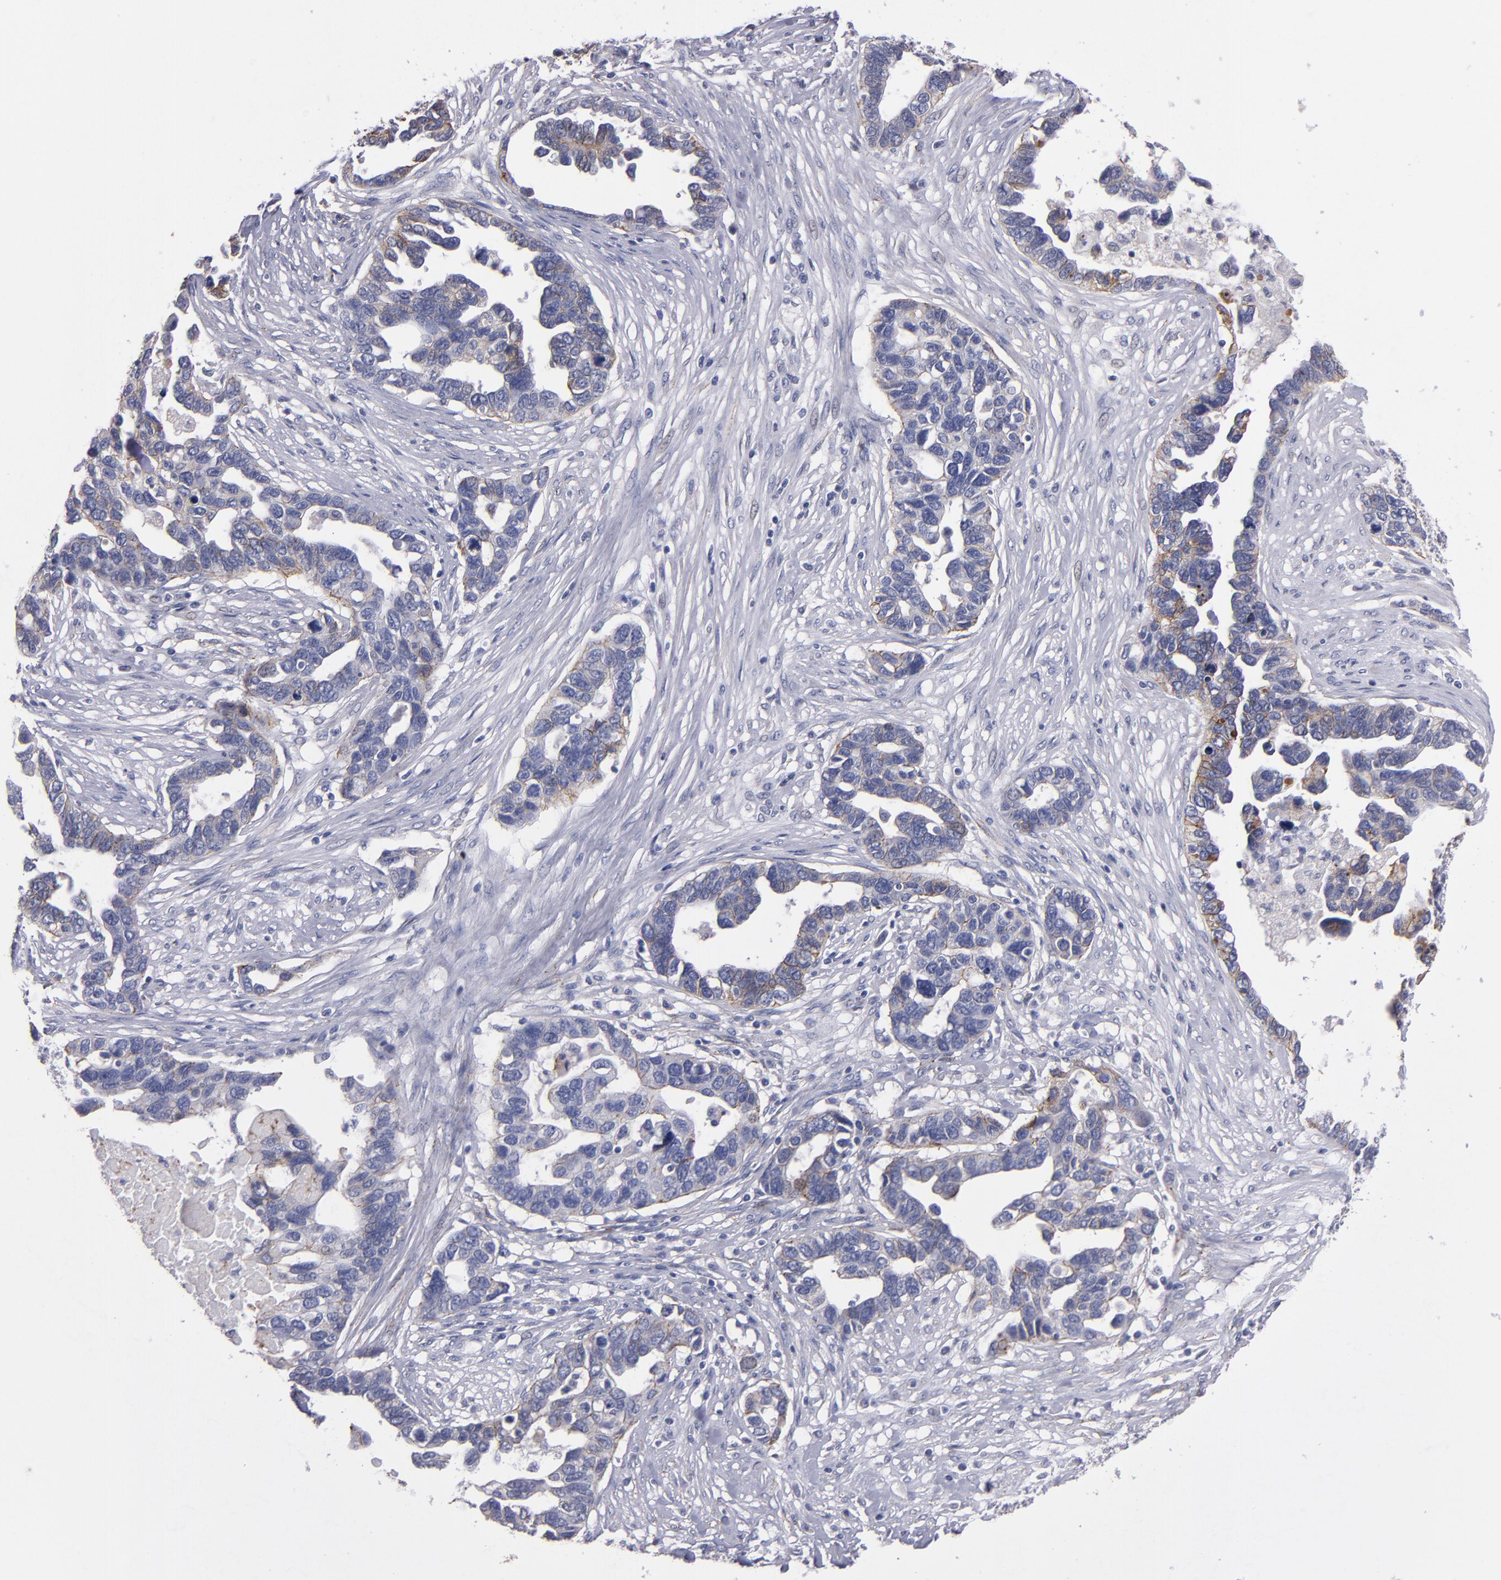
{"staining": {"intensity": "moderate", "quantity": "<25%", "location": "cytoplasmic/membranous"}, "tissue": "ovarian cancer", "cell_type": "Tumor cells", "image_type": "cancer", "snomed": [{"axis": "morphology", "description": "Cystadenocarcinoma, serous, NOS"}, {"axis": "topography", "description": "Ovary"}], "caption": "A brown stain highlights moderate cytoplasmic/membranous expression of a protein in serous cystadenocarcinoma (ovarian) tumor cells.", "gene": "CDH3", "patient": {"sex": "female", "age": 54}}